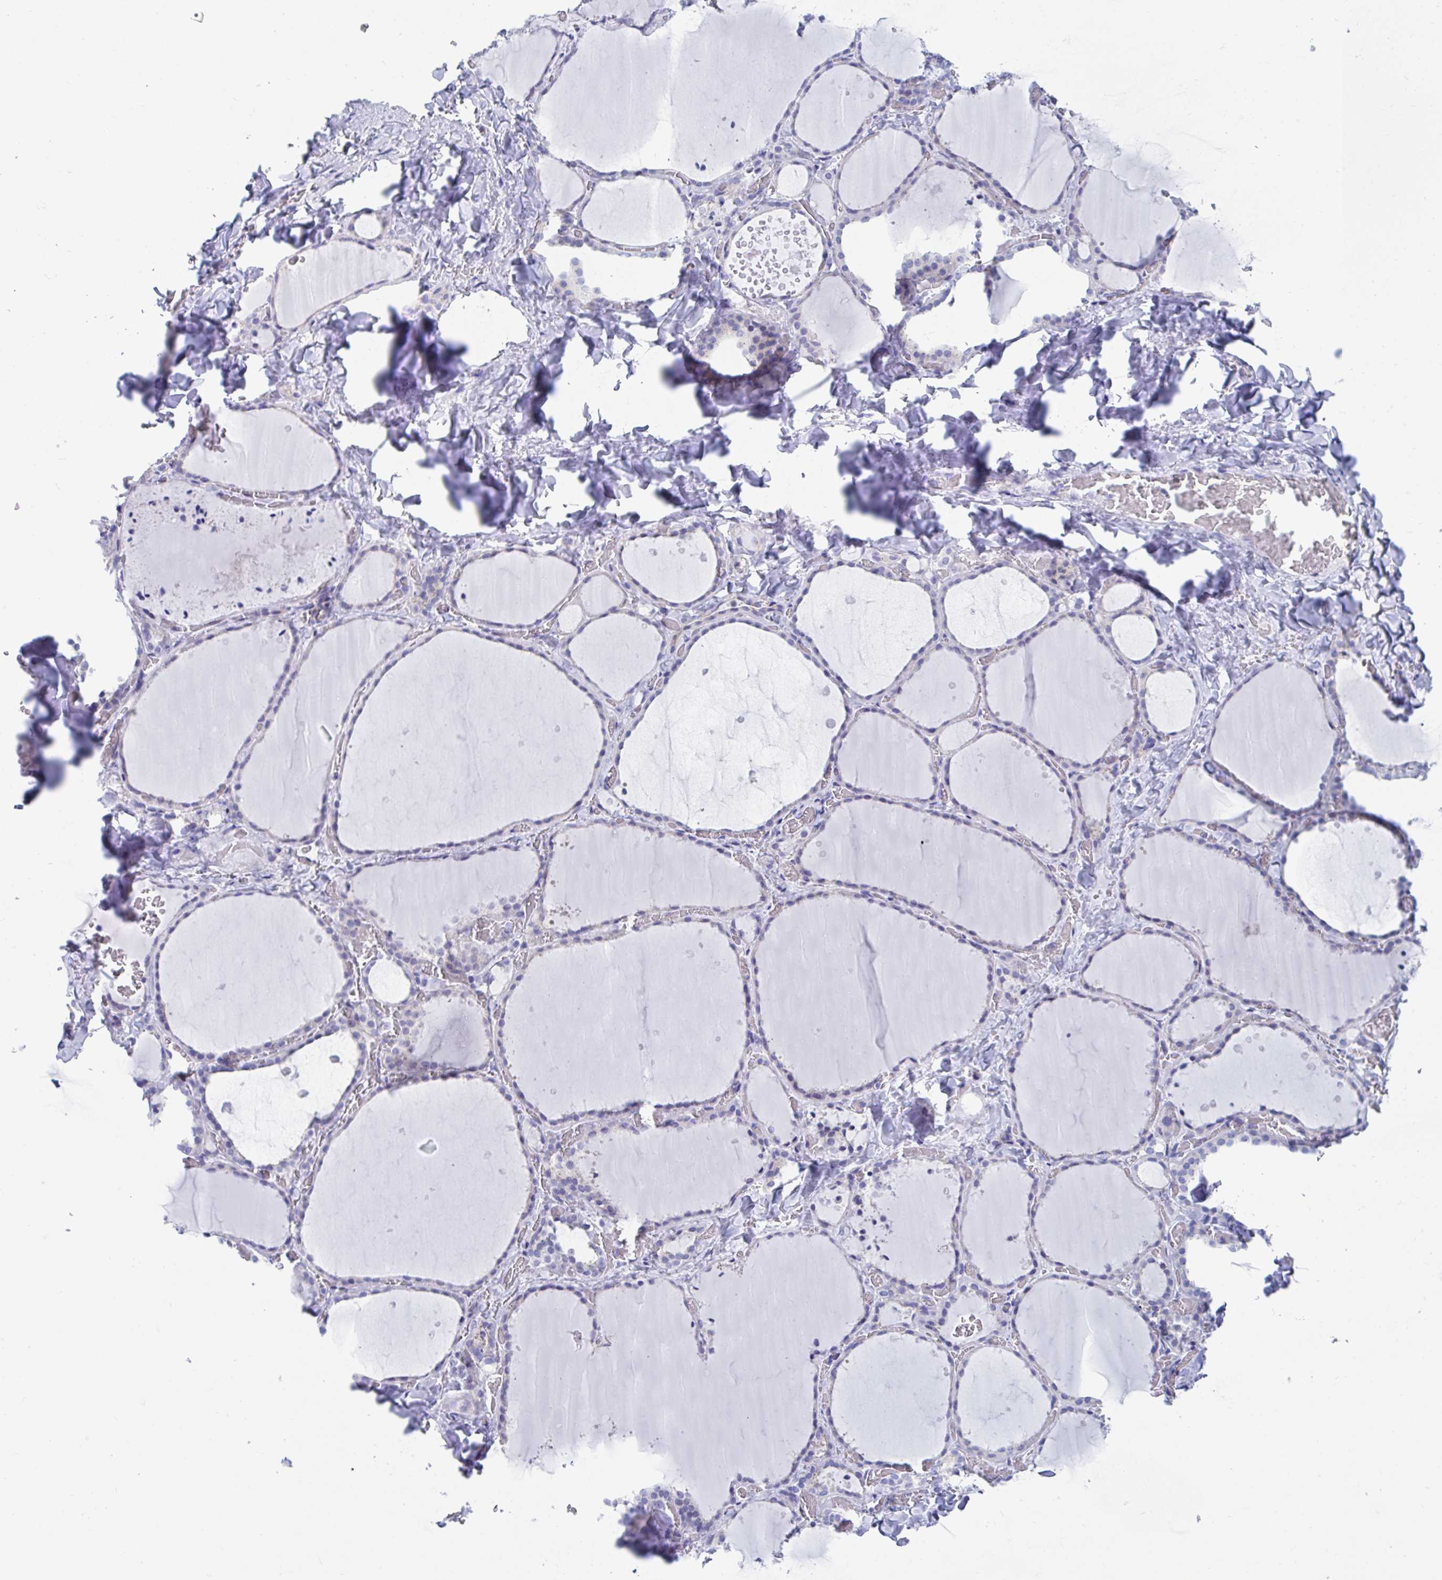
{"staining": {"intensity": "weak", "quantity": "<25%", "location": "cytoplasmic/membranous"}, "tissue": "thyroid gland", "cell_type": "Glandular cells", "image_type": "normal", "snomed": [{"axis": "morphology", "description": "Normal tissue, NOS"}, {"axis": "topography", "description": "Thyroid gland"}], "caption": "This is an immunohistochemistry image of benign thyroid gland. There is no positivity in glandular cells.", "gene": "TTC30A", "patient": {"sex": "female", "age": 36}}